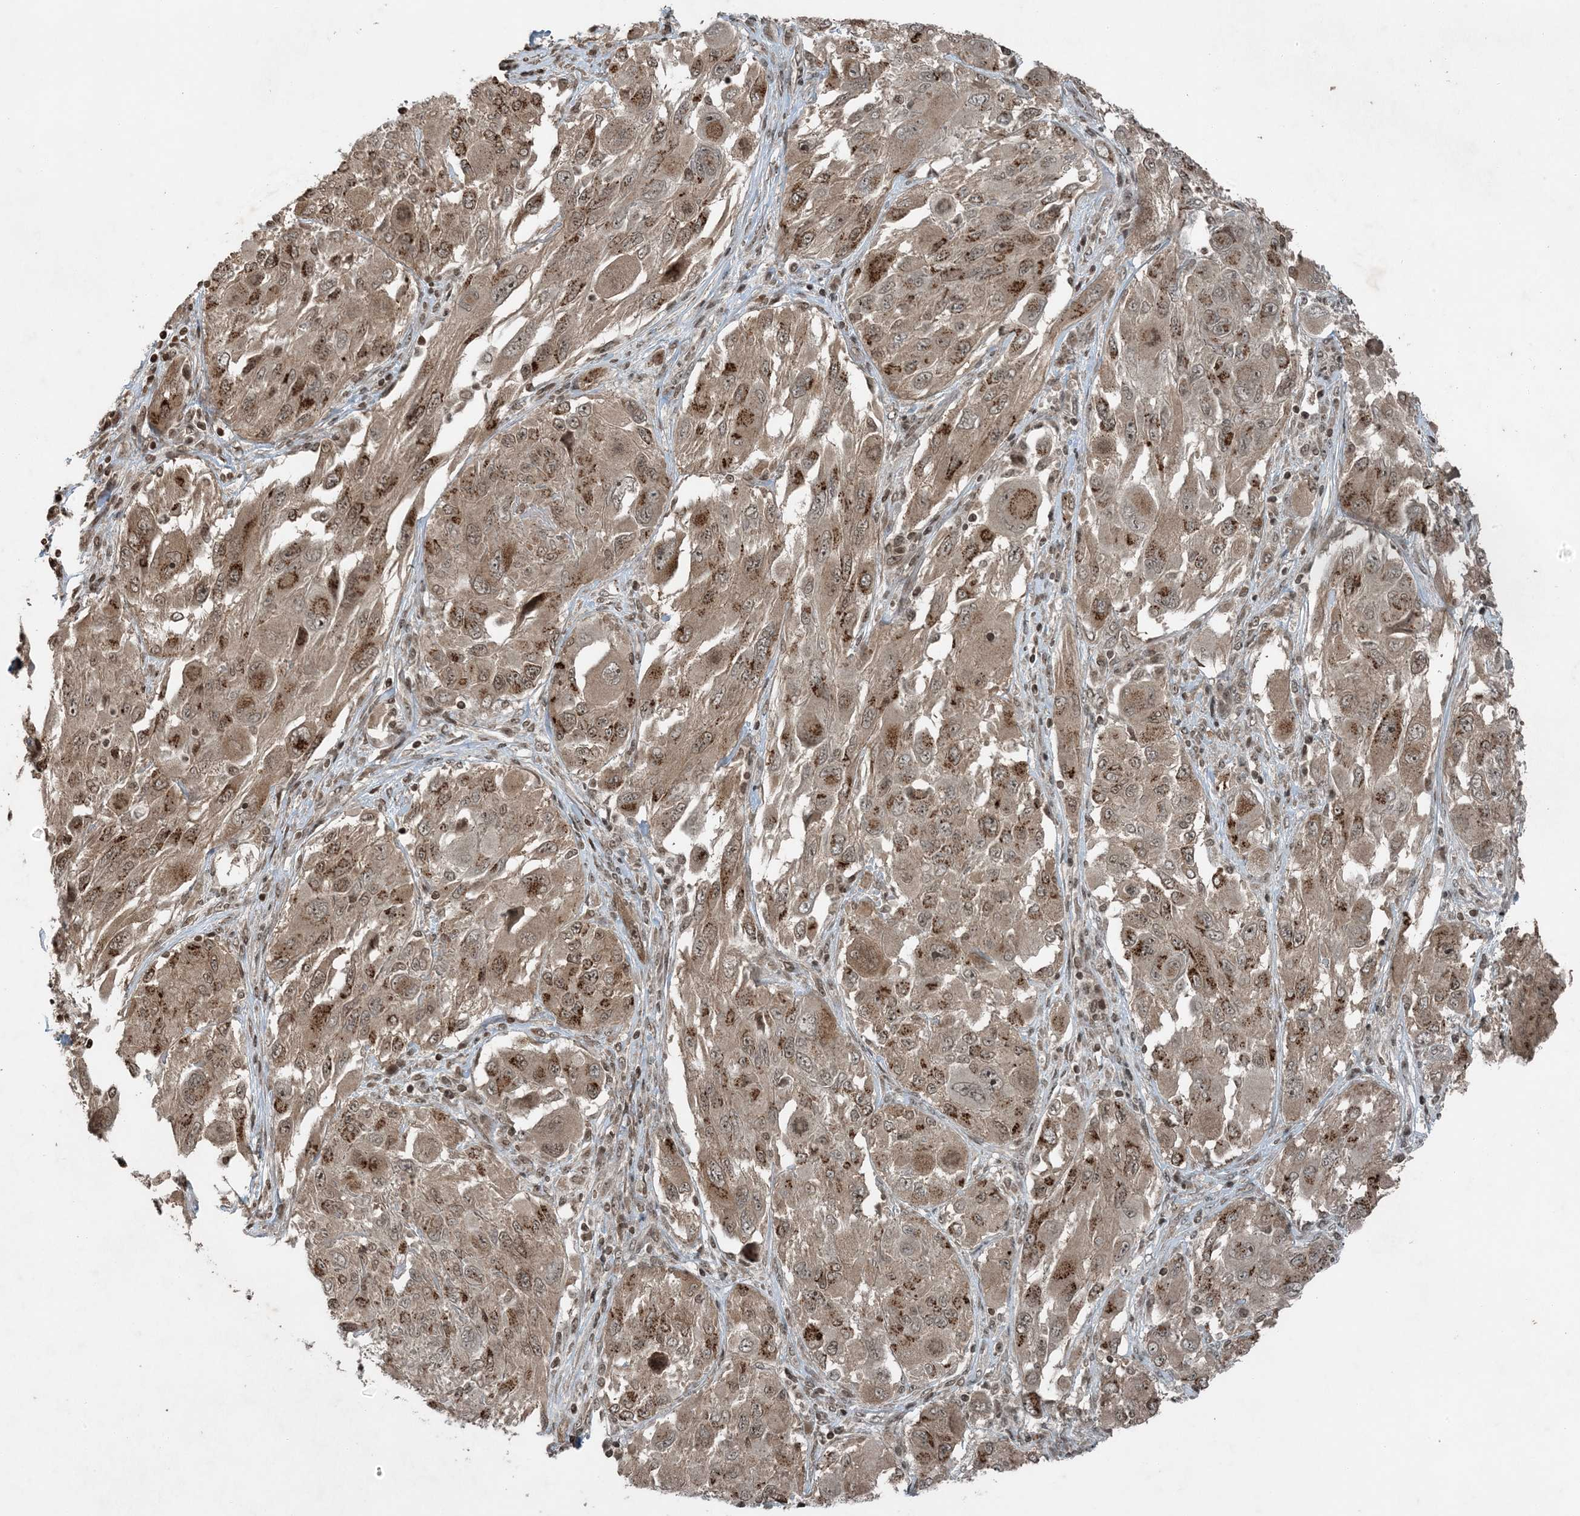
{"staining": {"intensity": "moderate", "quantity": ">75%", "location": "cytoplasmic/membranous,nuclear"}, "tissue": "melanoma", "cell_type": "Tumor cells", "image_type": "cancer", "snomed": [{"axis": "morphology", "description": "Malignant melanoma, NOS"}, {"axis": "topography", "description": "Skin"}], "caption": "IHC micrograph of neoplastic tissue: human melanoma stained using IHC demonstrates medium levels of moderate protein expression localized specifically in the cytoplasmic/membranous and nuclear of tumor cells, appearing as a cytoplasmic/membranous and nuclear brown color.", "gene": "ZFAND2B", "patient": {"sex": "female", "age": 91}}